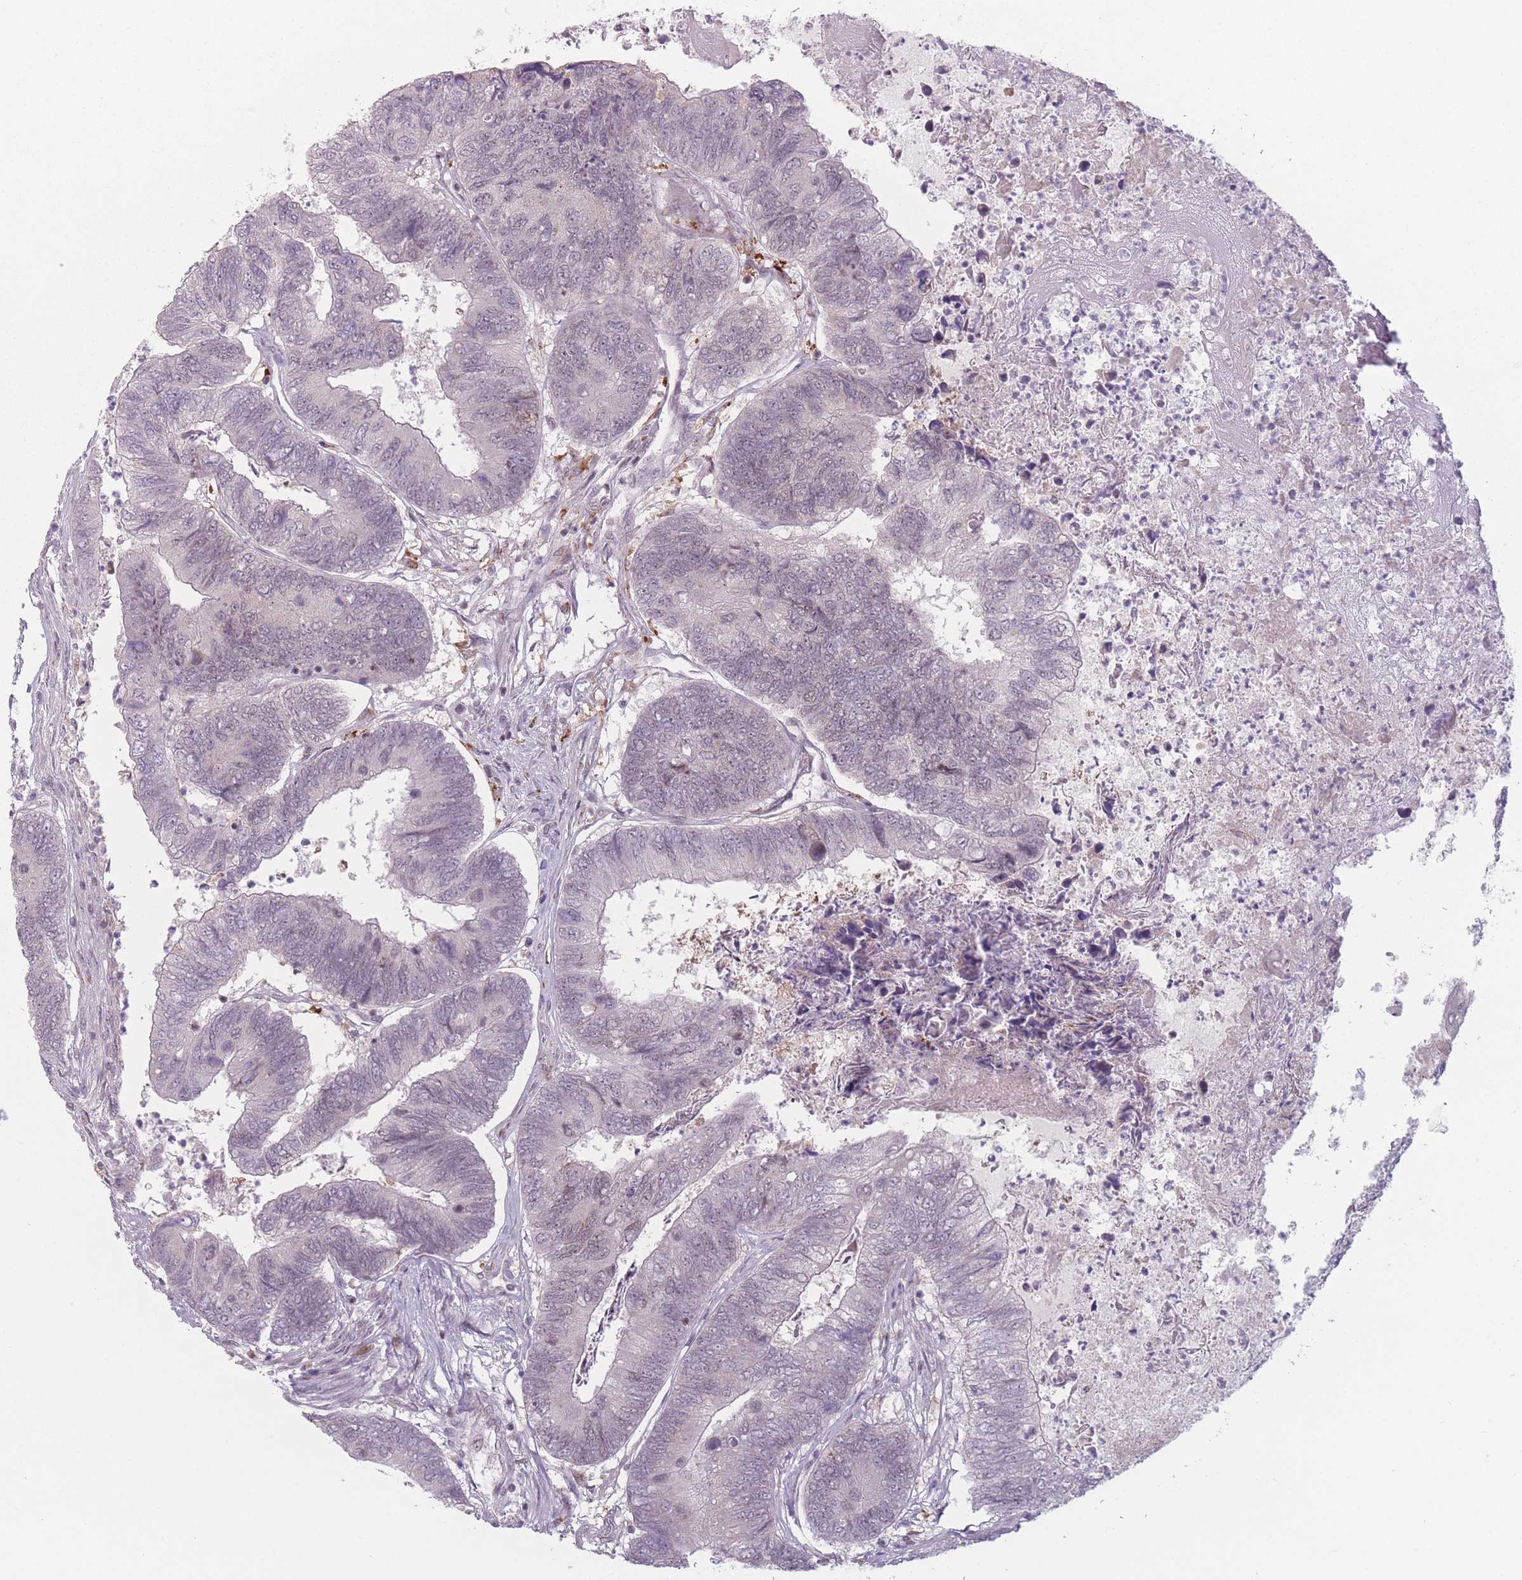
{"staining": {"intensity": "weak", "quantity": "25%-75%", "location": "nuclear"}, "tissue": "colorectal cancer", "cell_type": "Tumor cells", "image_type": "cancer", "snomed": [{"axis": "morphology", "description": "Adenocarcinoma, NOS"}, {"axis": "topography", "description": "Colon"}], "caption": "Brown immunohistochemical staining in adenocarcinoma (colorectal) demonstrates weak nuclear expression in approximately 25%-75% of tumor cells.", "gene": "OR10C1", "patient": {"sex": "female", "age": 67}}